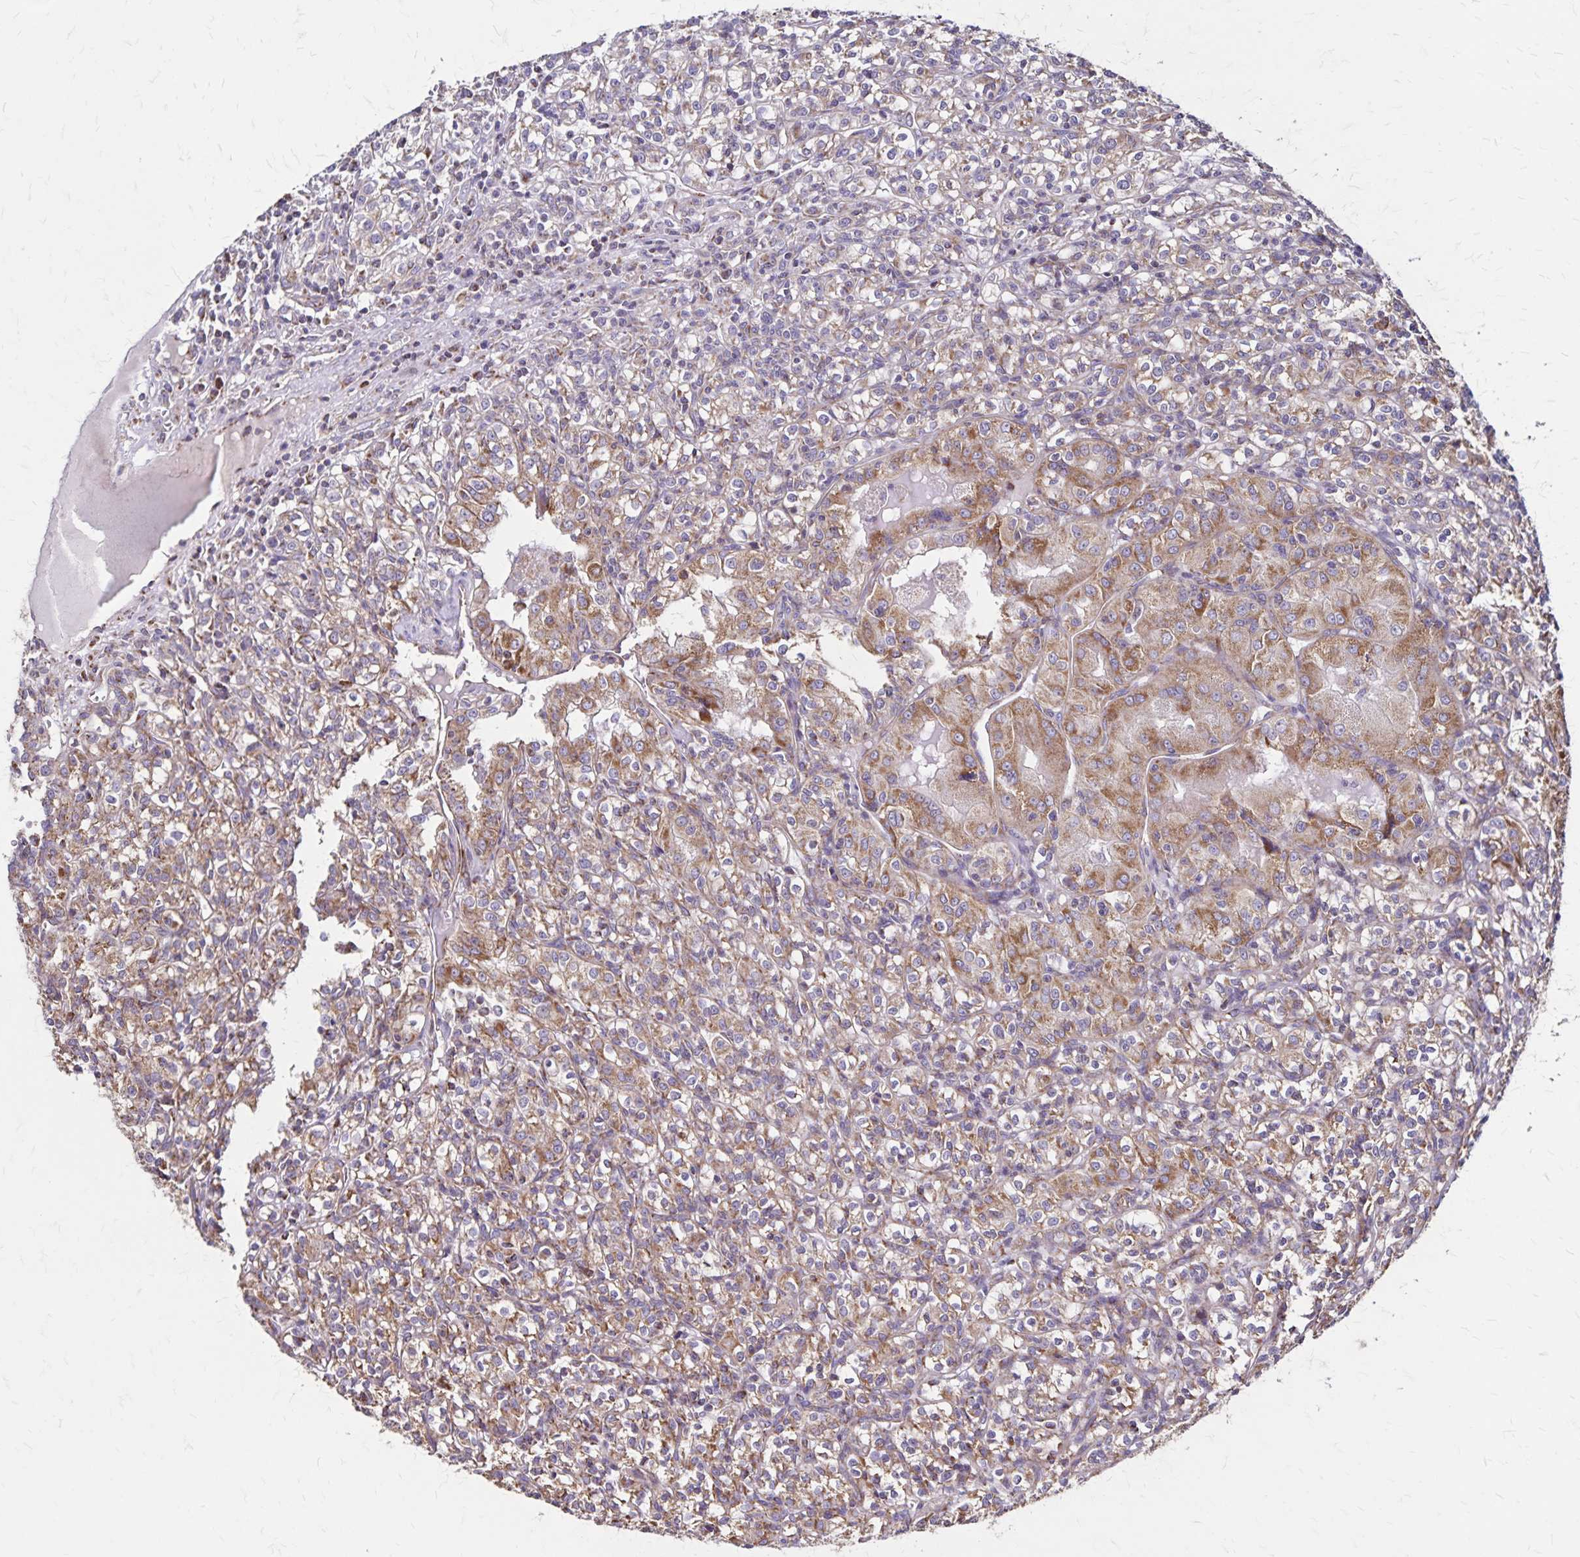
{"staining": {"intensity": "moderate", "quantity": "25%-75%", "location": "cytoplasmic/membranous"}, "tissue": "renal cancer", "cell_type": "Tumor cells", "image_type": "cancer", "snomed": [{"axis": "morphology", "description": "Adenocarcinoma, NOS"}, {"axis": "topography", "description": "Kidney"}], "caption": "Renal cancer (adenocarcinoma) stained with DAB (3,3'-diaminobenzidine) immunohistochemistry (IHC) exhibits medium levels of moderate cytoplasmic/membranous positivity in about 25%-75% of tumor cells. (Brightfield microscopy of DAB IHC at high magnification).", "gene": "NFS1", "patient": {"sex": "male", "age": 36}}